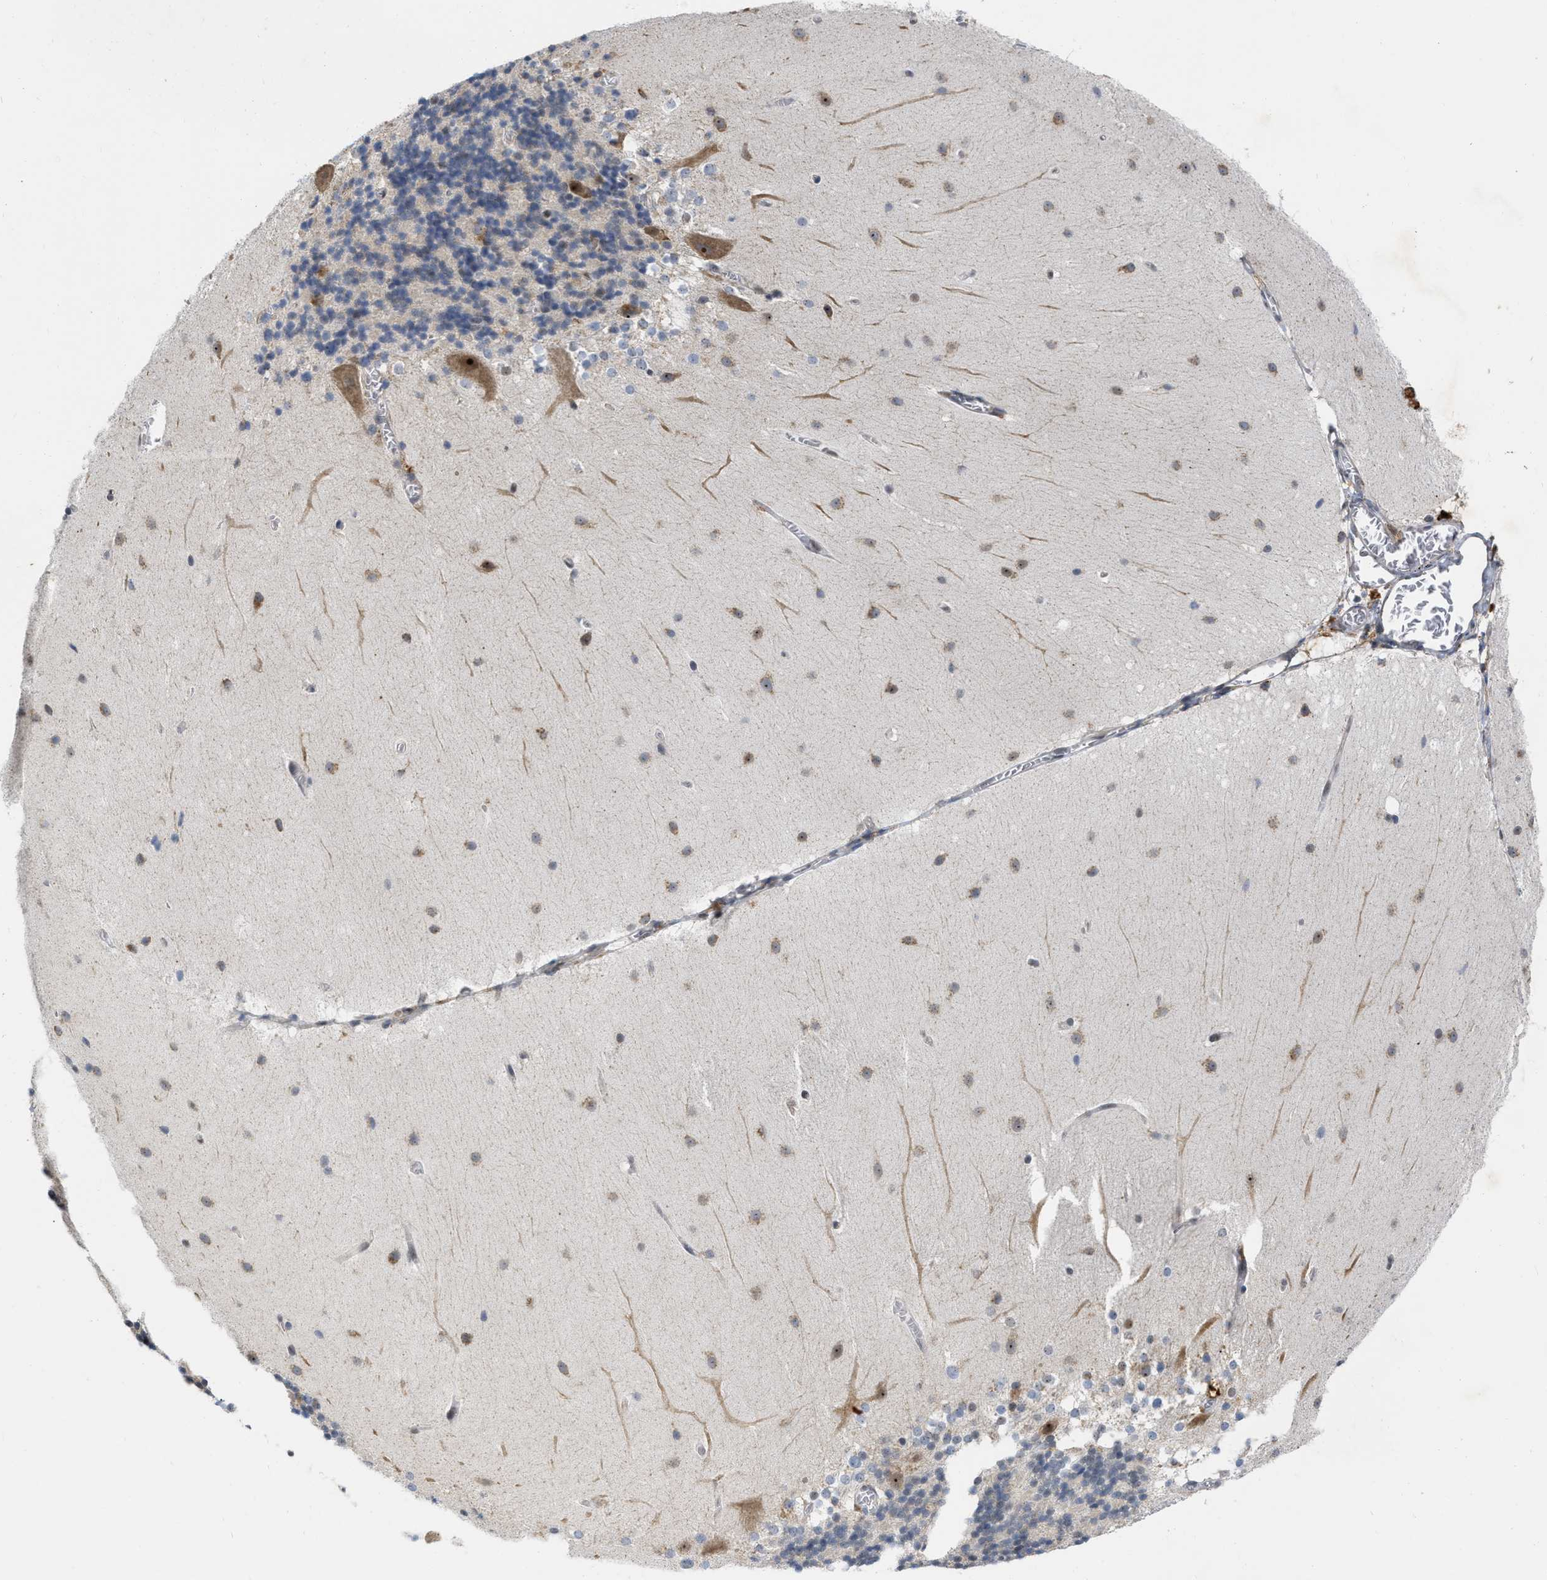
{"staining": {"intensity": "negative", "quantity": "none", "location": "none"}, "tissue": "cerebellum", "cell_type": "Cells in granular layer", "image_type": "normal", "snomed": [{"axis": "morphology", "description": "Normal tissue, NOS"}, {"axis": "topography", "description": "Cerebellum"}], "caption": "IHC image of unremarkable cerebellum stained for a protein (brown), which exhibits no staining in cells in granular layer. (Brightfield microscopy of DAB IHC at high magnification).", "gene": "ELAC2", "patient": {"sex": "female", "age": 19}}